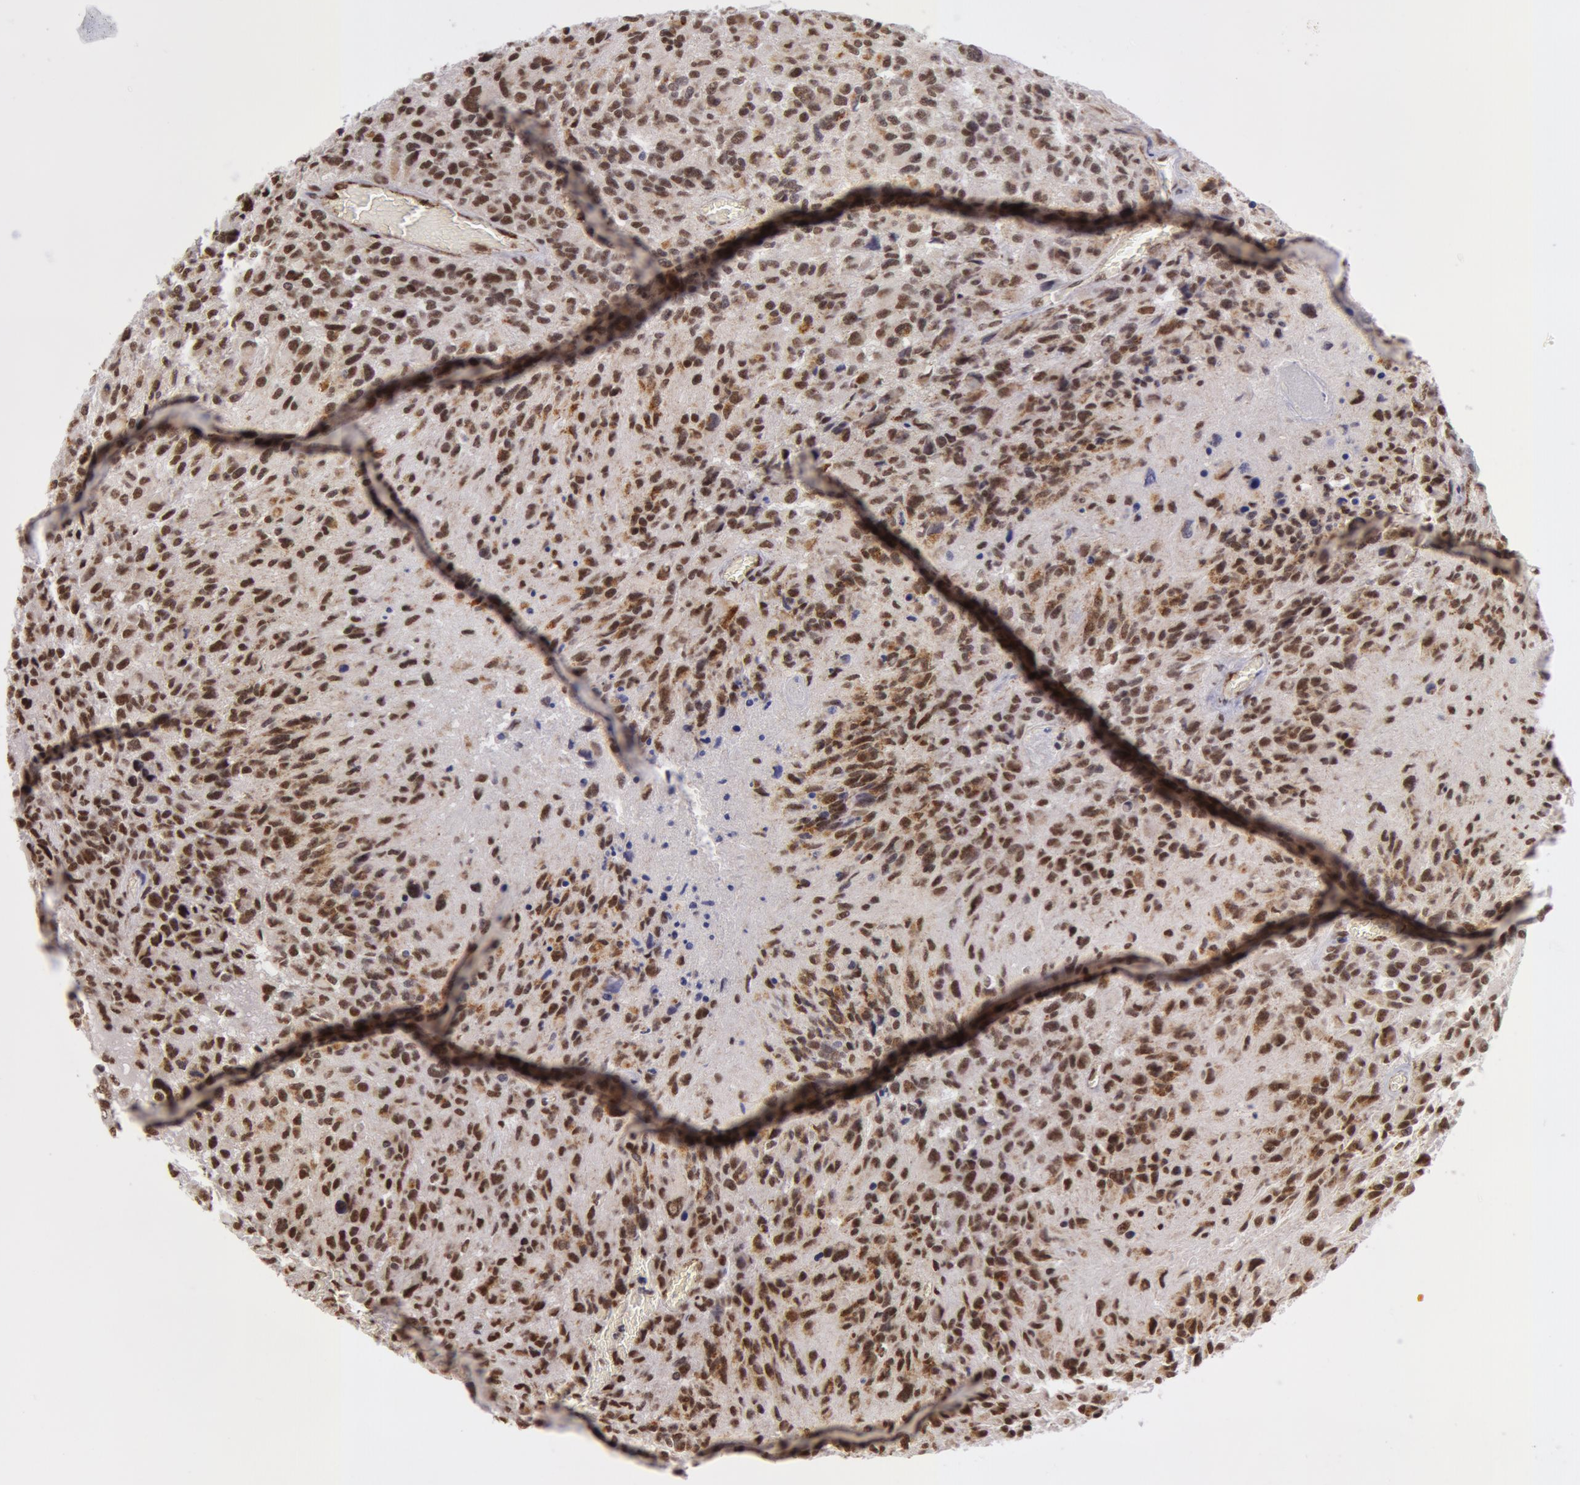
{"staining": {"intensity": "moderate", "quantity": "25%-75%", "location": "nuclear"}, "tissue": "glioma", "cell_type": "Tumor cells", "image_type": "cancer", "snomed": [{"axis": "morphology", "description": "Glioma, malignant, High grade"}, {"axis": "topography", "description": "Brain"}], "caption": "The histopathology image reveals a brown stain indicating the presence of a protein in the nuclear of tumor cells in malignant glioma (high-grade). The protein of interest is stained brown, and the nuclei are stained in blue (DAB (3,3'-diaminobenzidine) IHC with brightfield microscopy, high magnification).", "gene": "VRTN", "patient": {"sex": "male", "age": 69}}